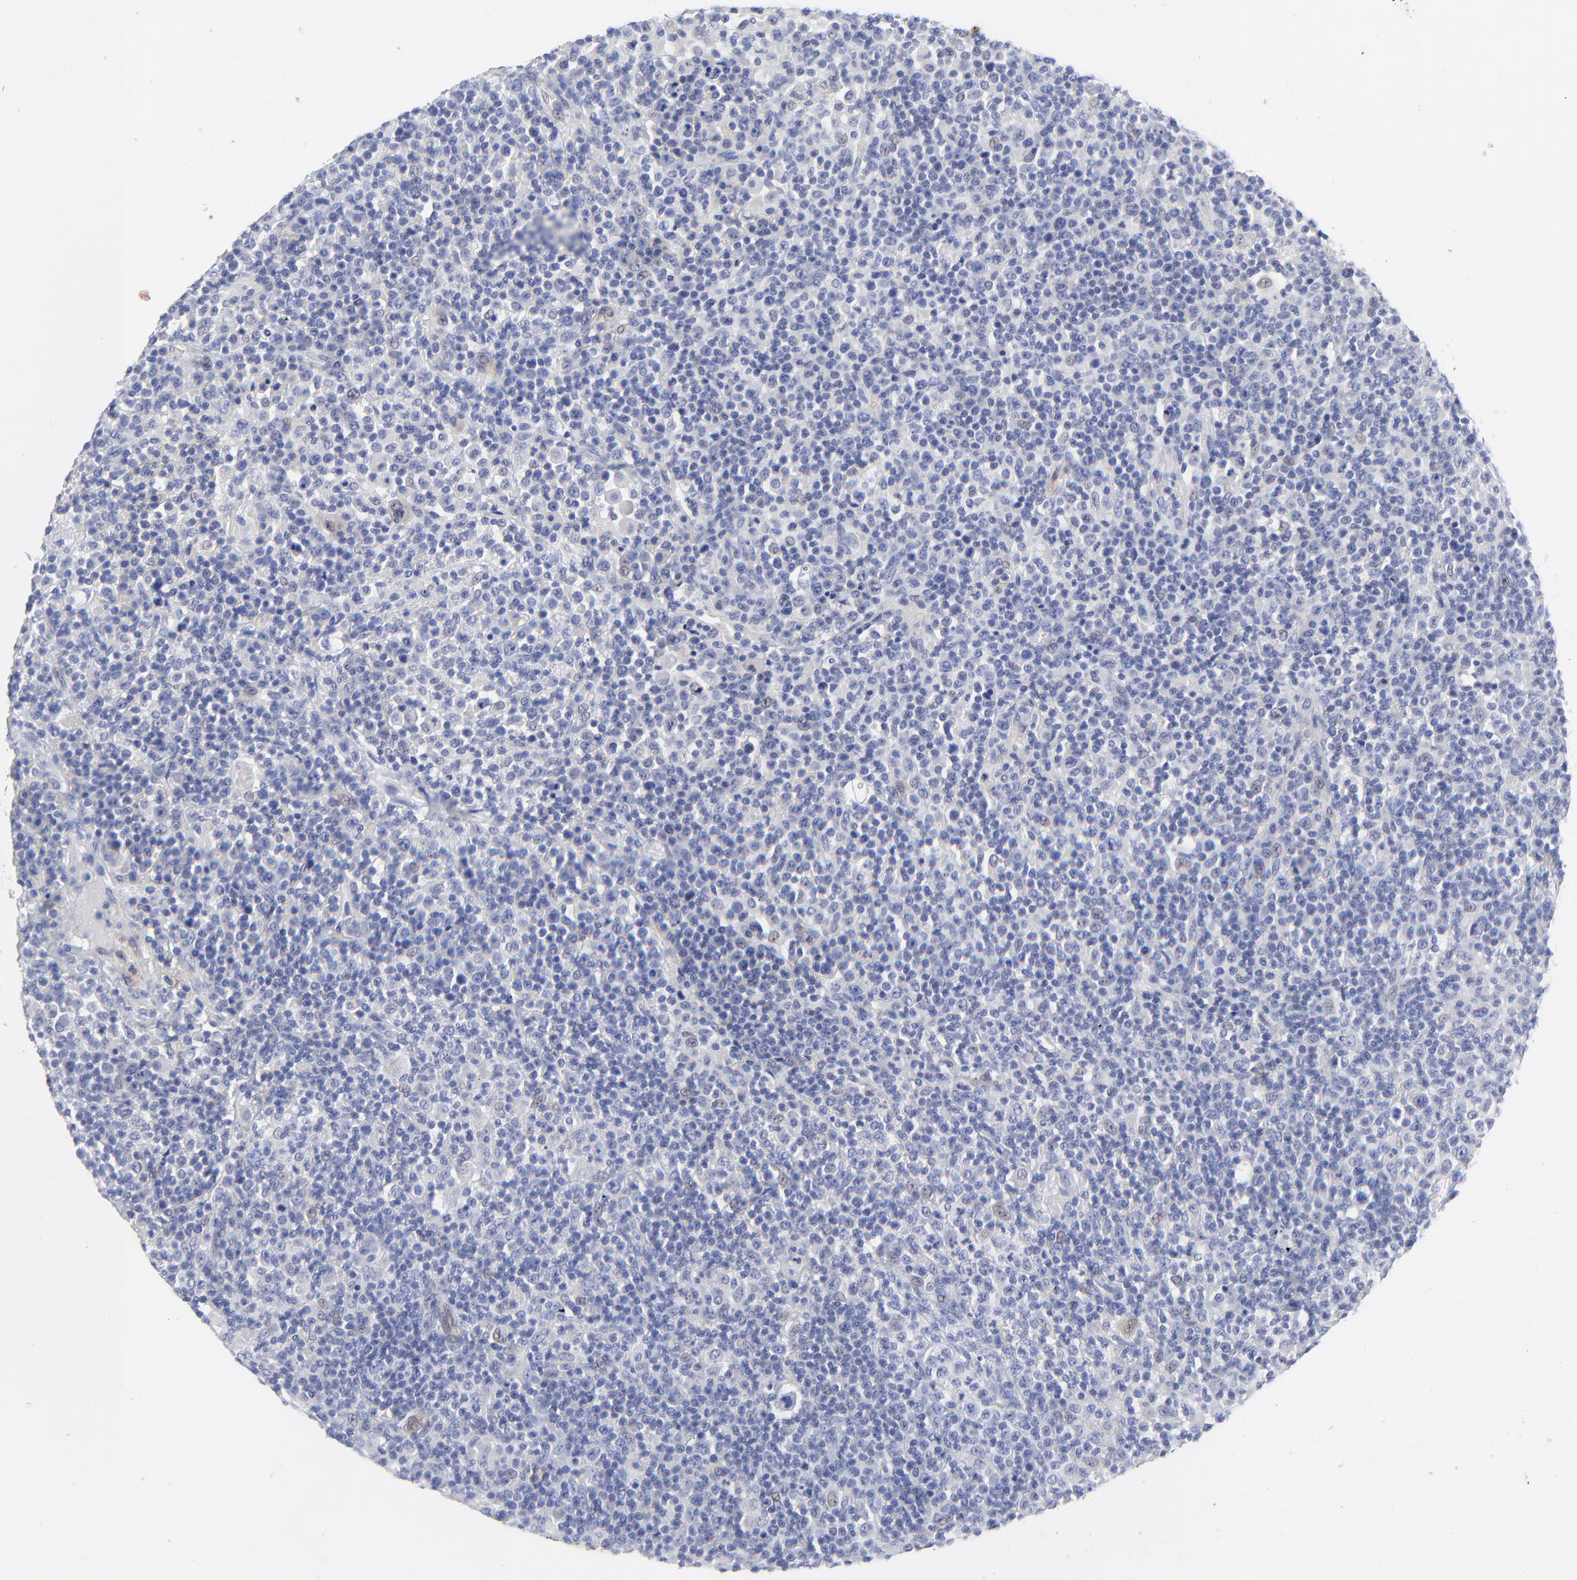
{"staining": {"intensity": "negative", "quantity": "none", "location": "none"}, "tissue": "lymphoma", "cell_type": "Tumor cells", "image_type": "cancer", "snomed": [{"axis": "morphology", "description": "Hodgkin's disease, NOS"}, {"axis": "topography", "description": "Lymph node"}], "caption": "High magnification brightfield microscopy of lymphoma stained with DAB (brown) and counterstained with hematoxylin (blue): tumor cells show no significant positivity. (Stains: DAB (3,3'-diaminobenzidine) IHC with hematoxylin counter stain, Microscopy: brightfield microscopy at high magnification).", "gene": "PSD3", "patient": {"sex": "male", "age": 65}}